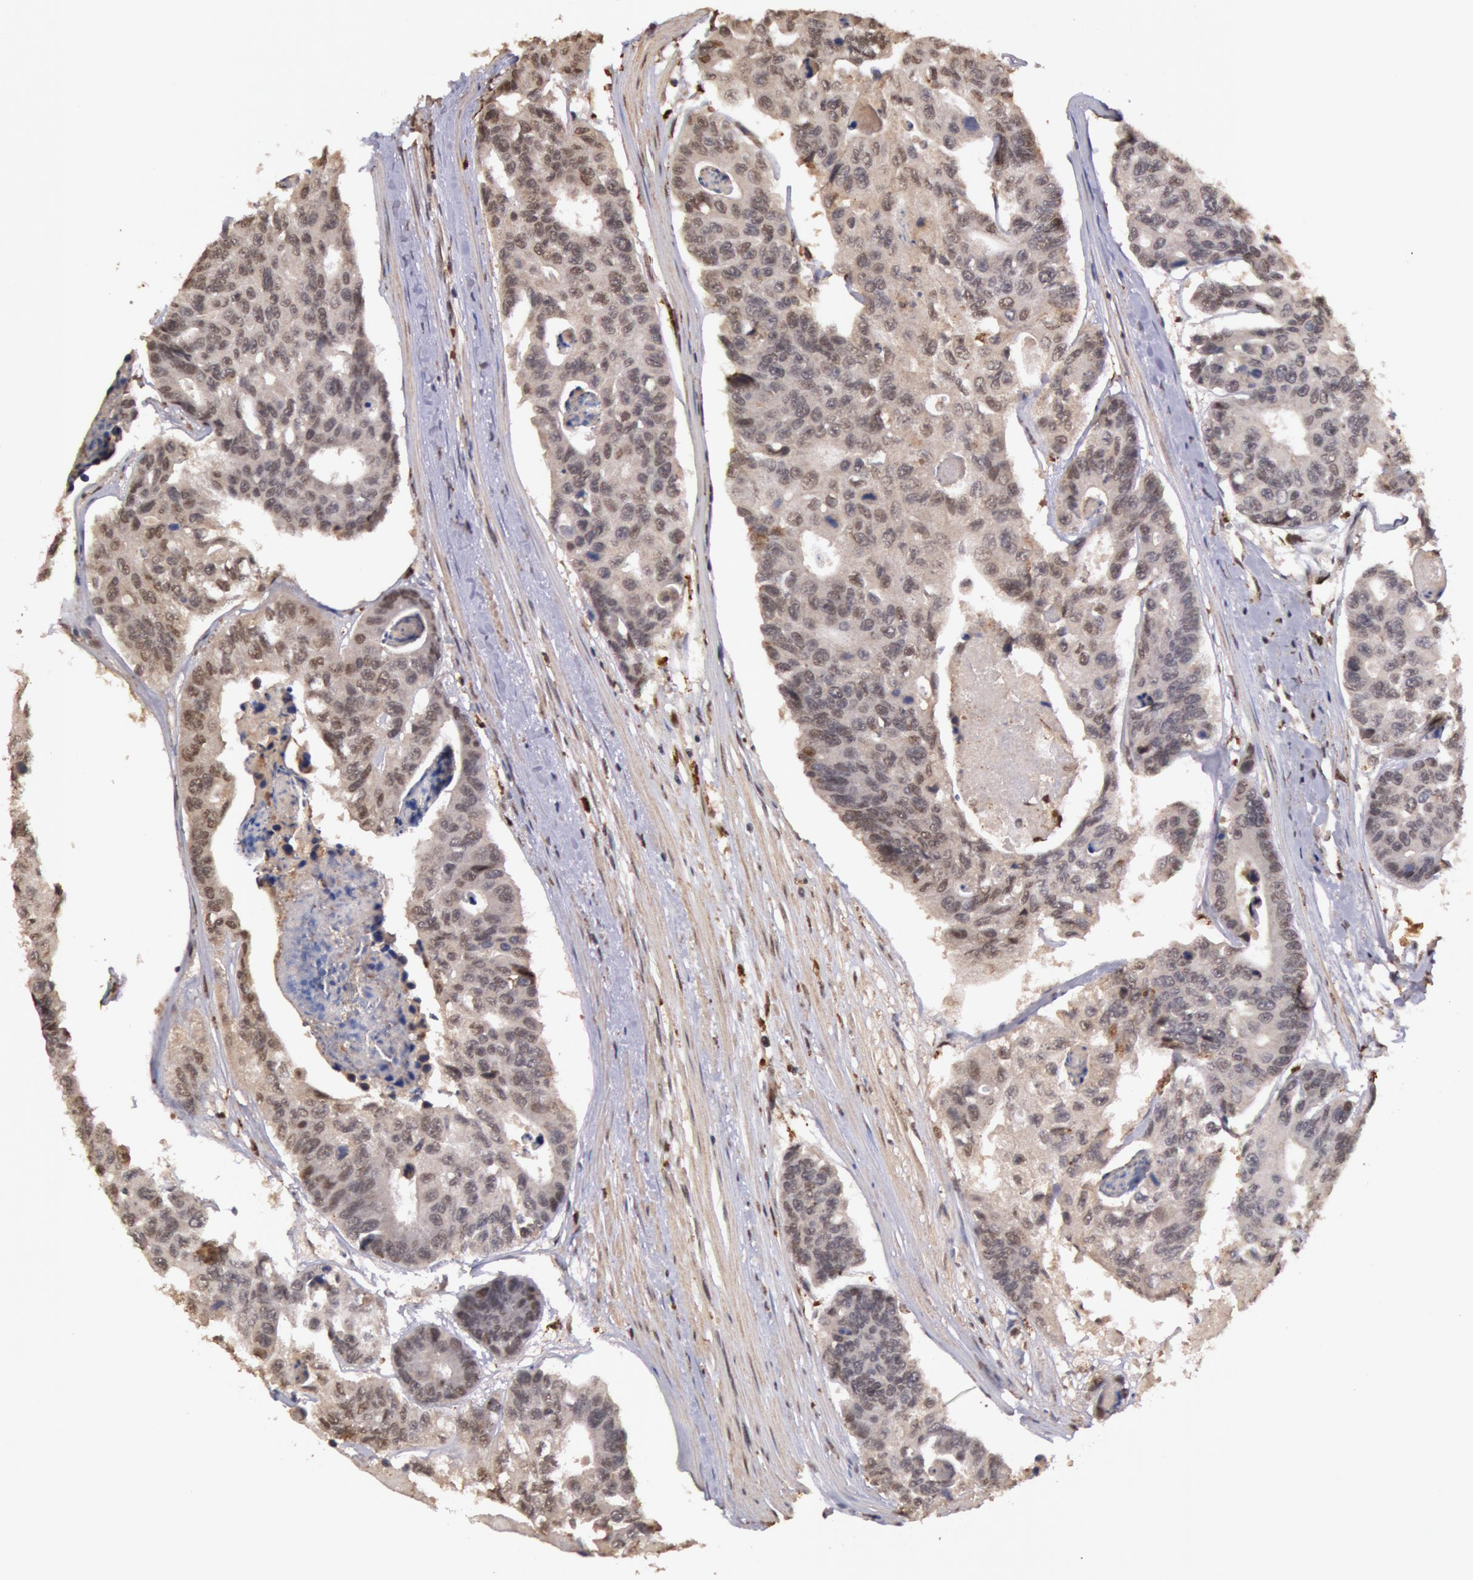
{"staining": {"intensity": "weak", "quantity": "25%-75%", "location": "nuclear"}, "tissue": "colorectal cancer", "cell_type": "Tumor cells", "image_type": "cancer", "snomed": [{"axis": "morphology", "description": "Adenocarcinoma, NOS"}, {"axis": "topography", "description": "Colon"}], "caption": "Colorectal adenocarcinoma stained with DAB immunohistochemistry displays low levels of weak nuclear positivity in approximately 25%-75% of tumor cells. The staining was performed using DAB (3,3'-diaminobenzidine), with brown indicating positive protein expression. Nuclei are stained blue with hematoxylin.", "gene": "LIG4", "patient": {"sex": "female", "age": 86}}